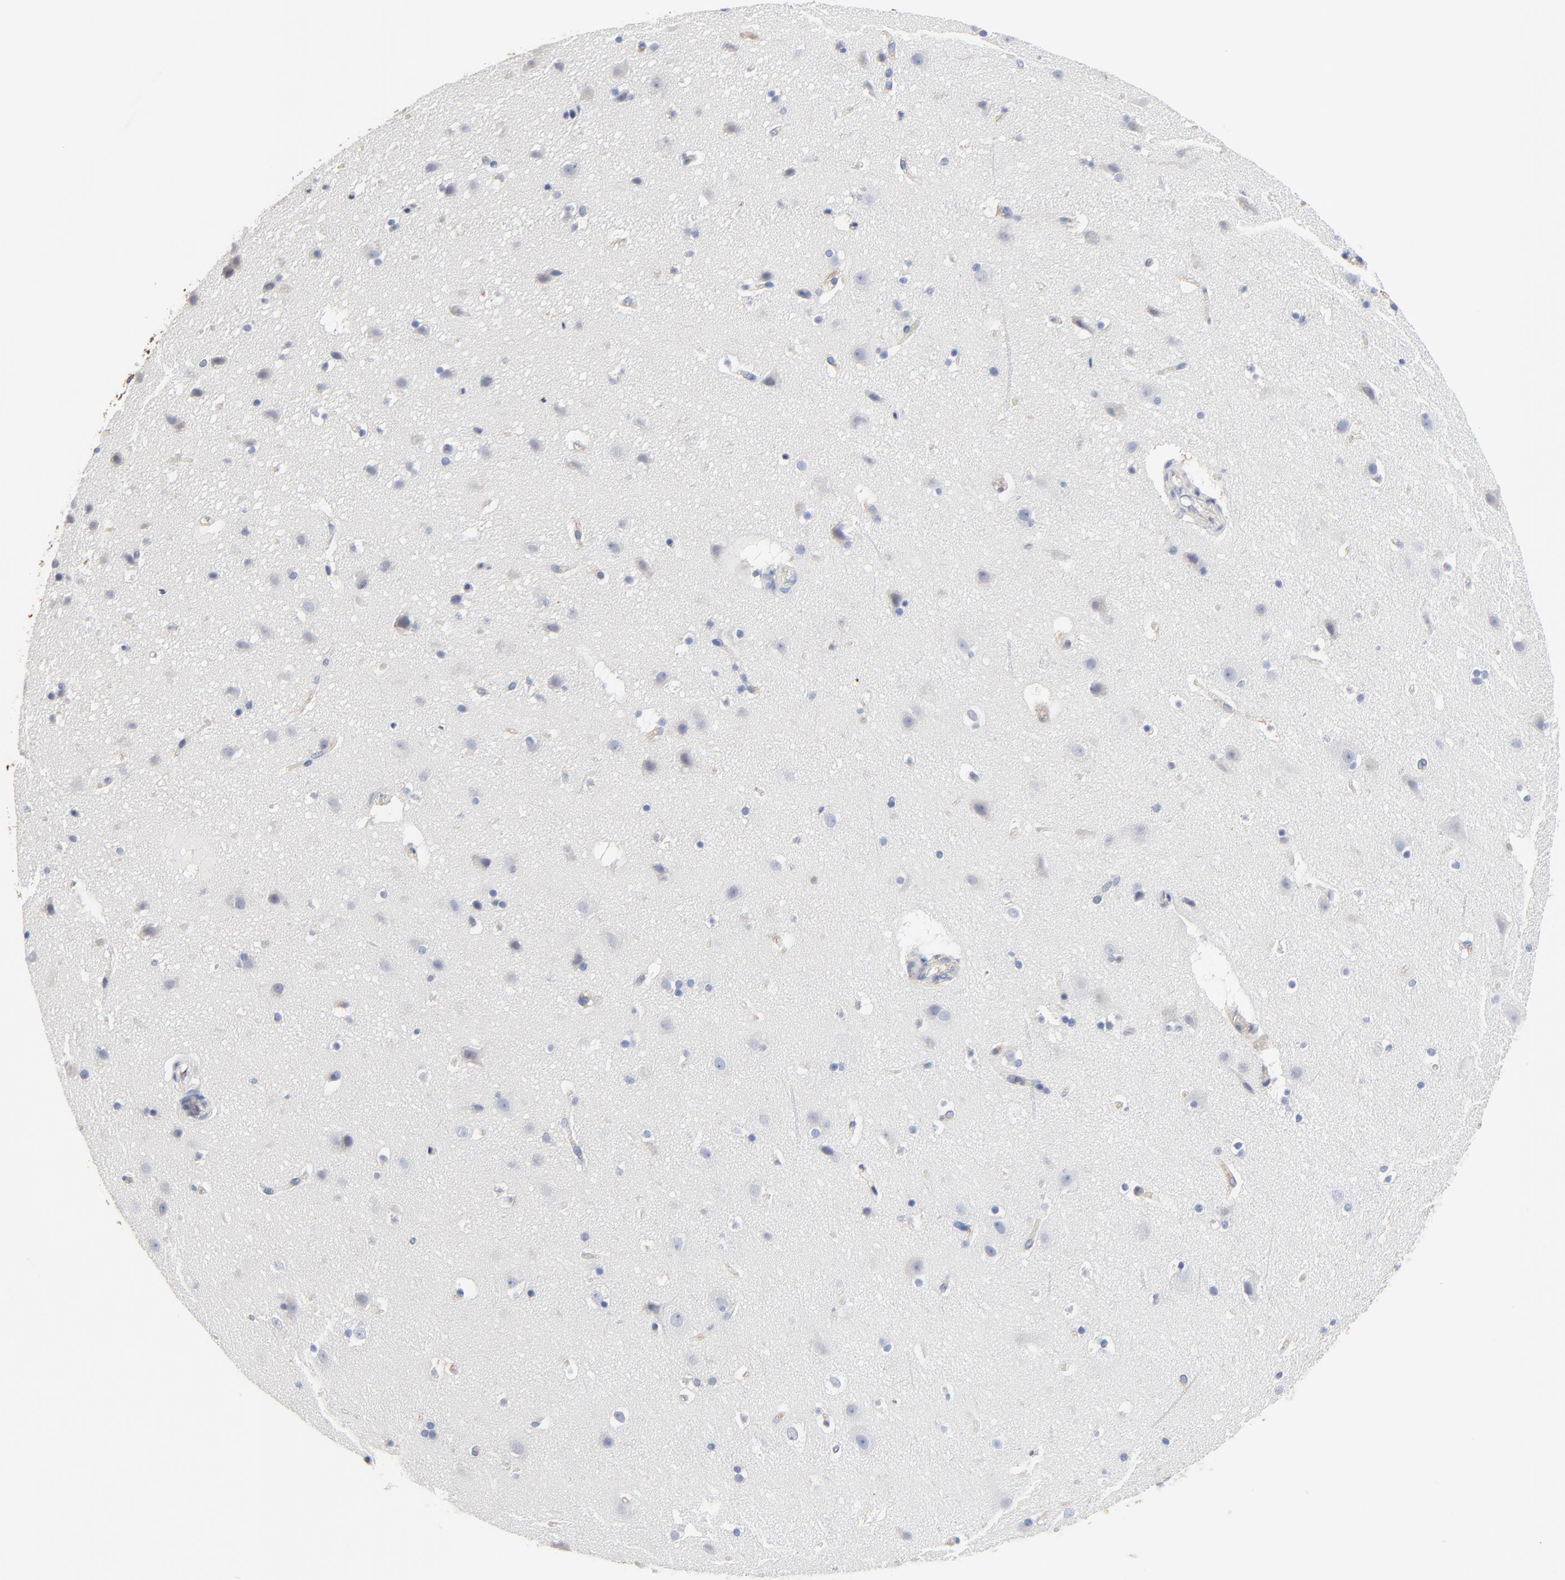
{"staining": {"intensity": "negative", "quantity": "none", "location": "none"}, "tissue": "cerebral cortex", "cell_type": "Endothelial cells", "image_type": "normal", "snomed": [{"axis": "morphology", "description": "Normal tissue, NOS"}, {"axis": "topography", "description": "Cerebral cortex"}], "caption": "IHC histopathology image of normal cerebral cortex stained for a protein (brown), which exhibits no positivity in endothelial cells.", "gene": "NXF3", "patient": {"sex": "male", "age": 45}}